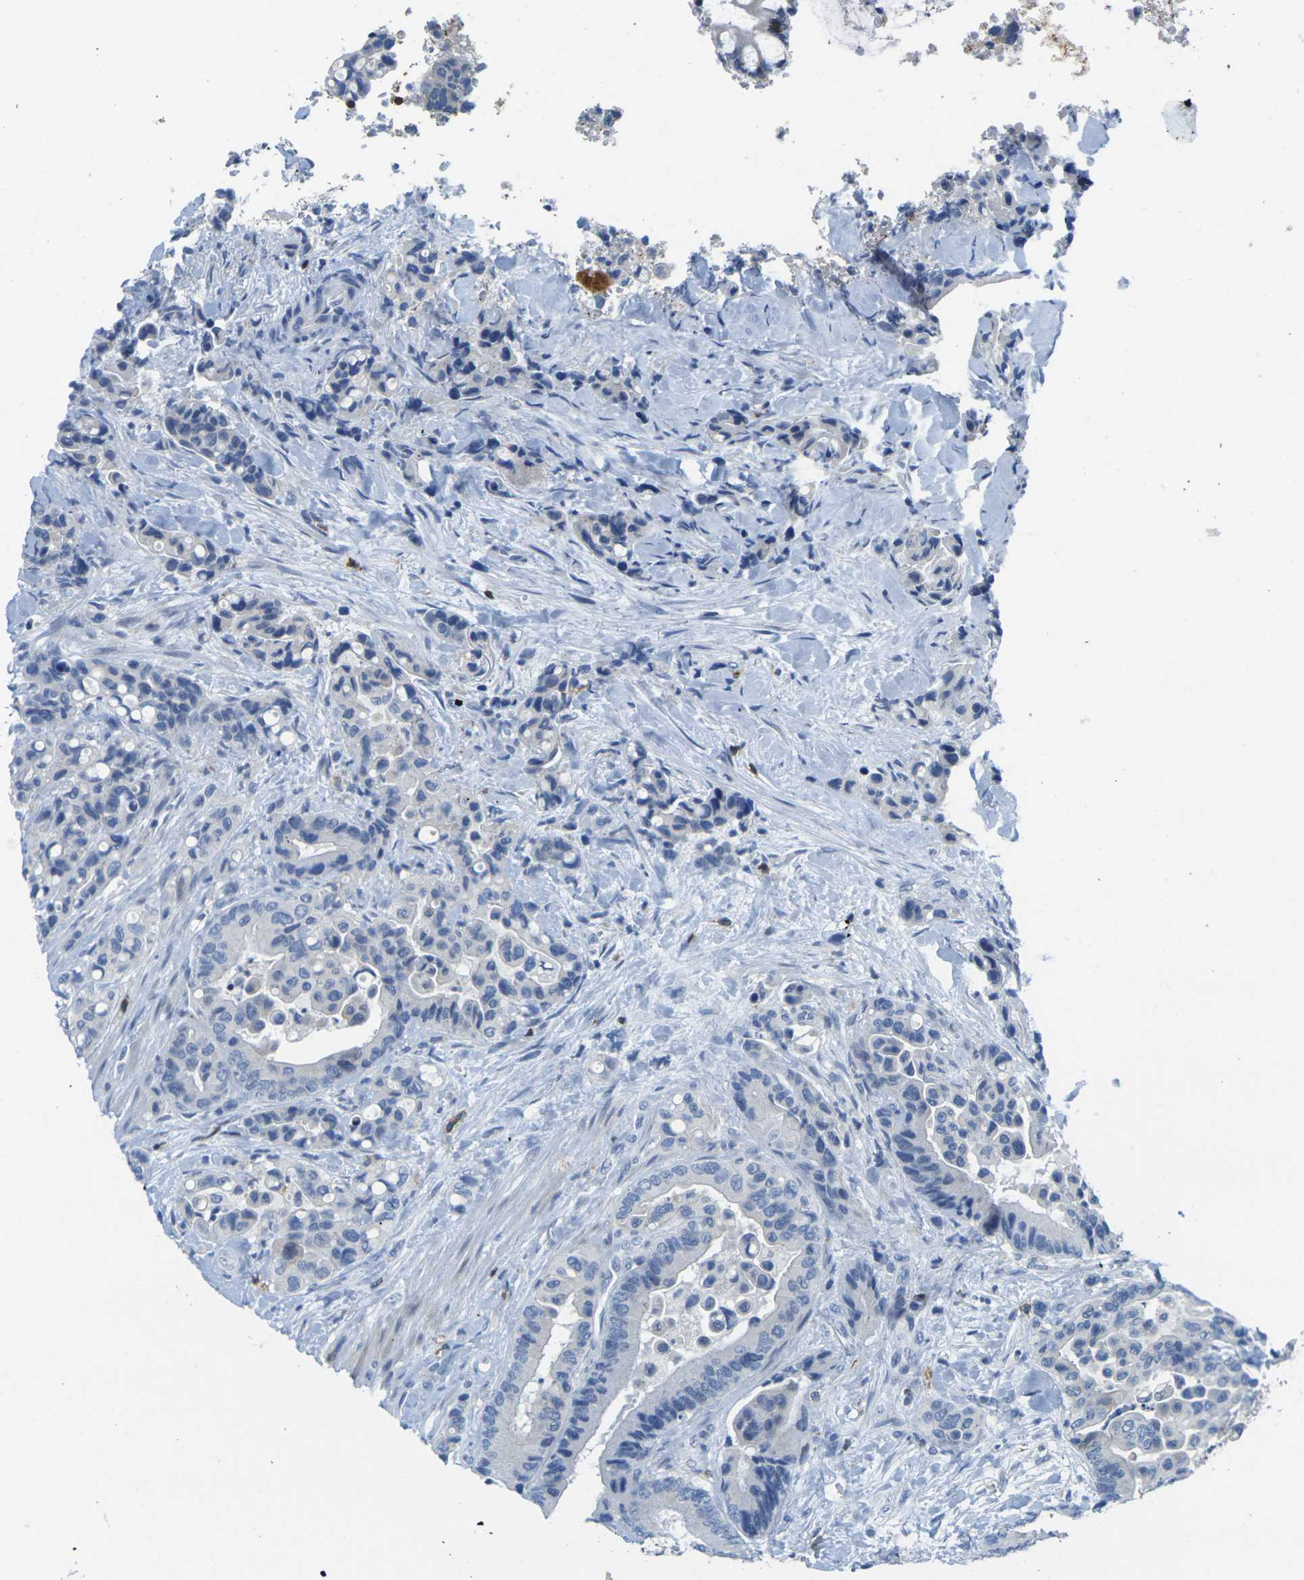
{"staining": {"intensity": "negative", "quantity": "none", "location": "none"}, "tissue": "colorectal cancer", "cell_type": "Tumor cells", "image_type": "cancer", "snomed": [{"axis": "morphology", "description": "Normal tissue, NOS"}, {"axis": "morphology", "description": "Adenocarcinoma, NOS"}, {"axis": "topography", "description": "Colon"}], "caption": "DAB immunohistochemical staining of colorectal adenocarcinoma reveals no significant positivity in tumor cells.", "gene": "CD3D", "patient": {"sex": "male", "age": 82}}